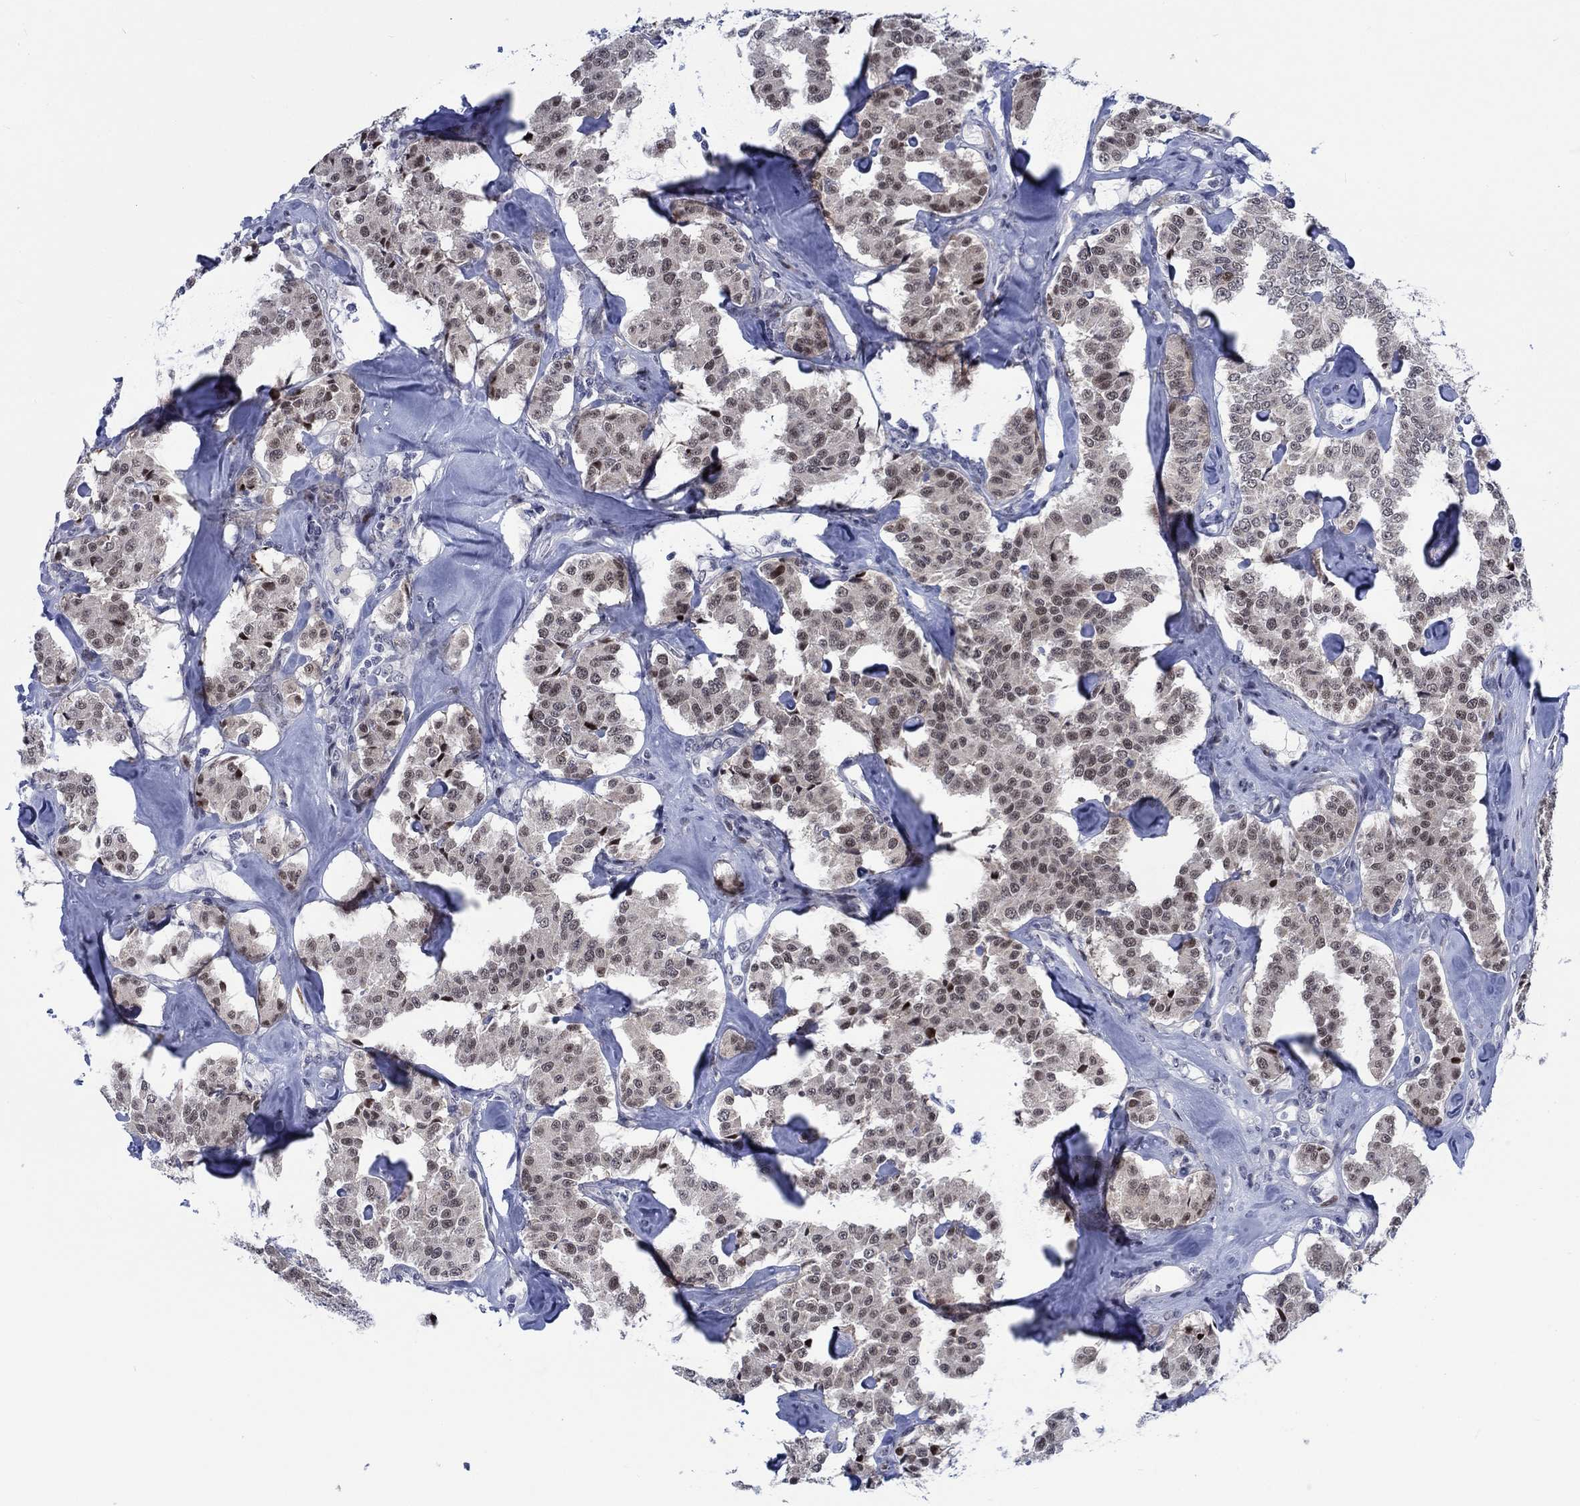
{"staining": {"intensity": "moderate", "quantity": "<25%", "location": "nuclear"}, "tissue": "carcinoid", "cell_type": "Tumor cells", "image_type": "cancer", "snomed": [{"axis": "morphology", "description": "Carcinoid, malignant, NOS"}, {"axis": "topography", "description": "Pancreas"}], "caption": "Immunohistochemistry (DAB (3,3'-diaminobenzidine)) staining of human carcinoid (malignant) reveals moderate nuclear protein staining in about <25% of tumor cells.", "gene": "NEU3", "patient": {"sex": "male", "age": 41}}